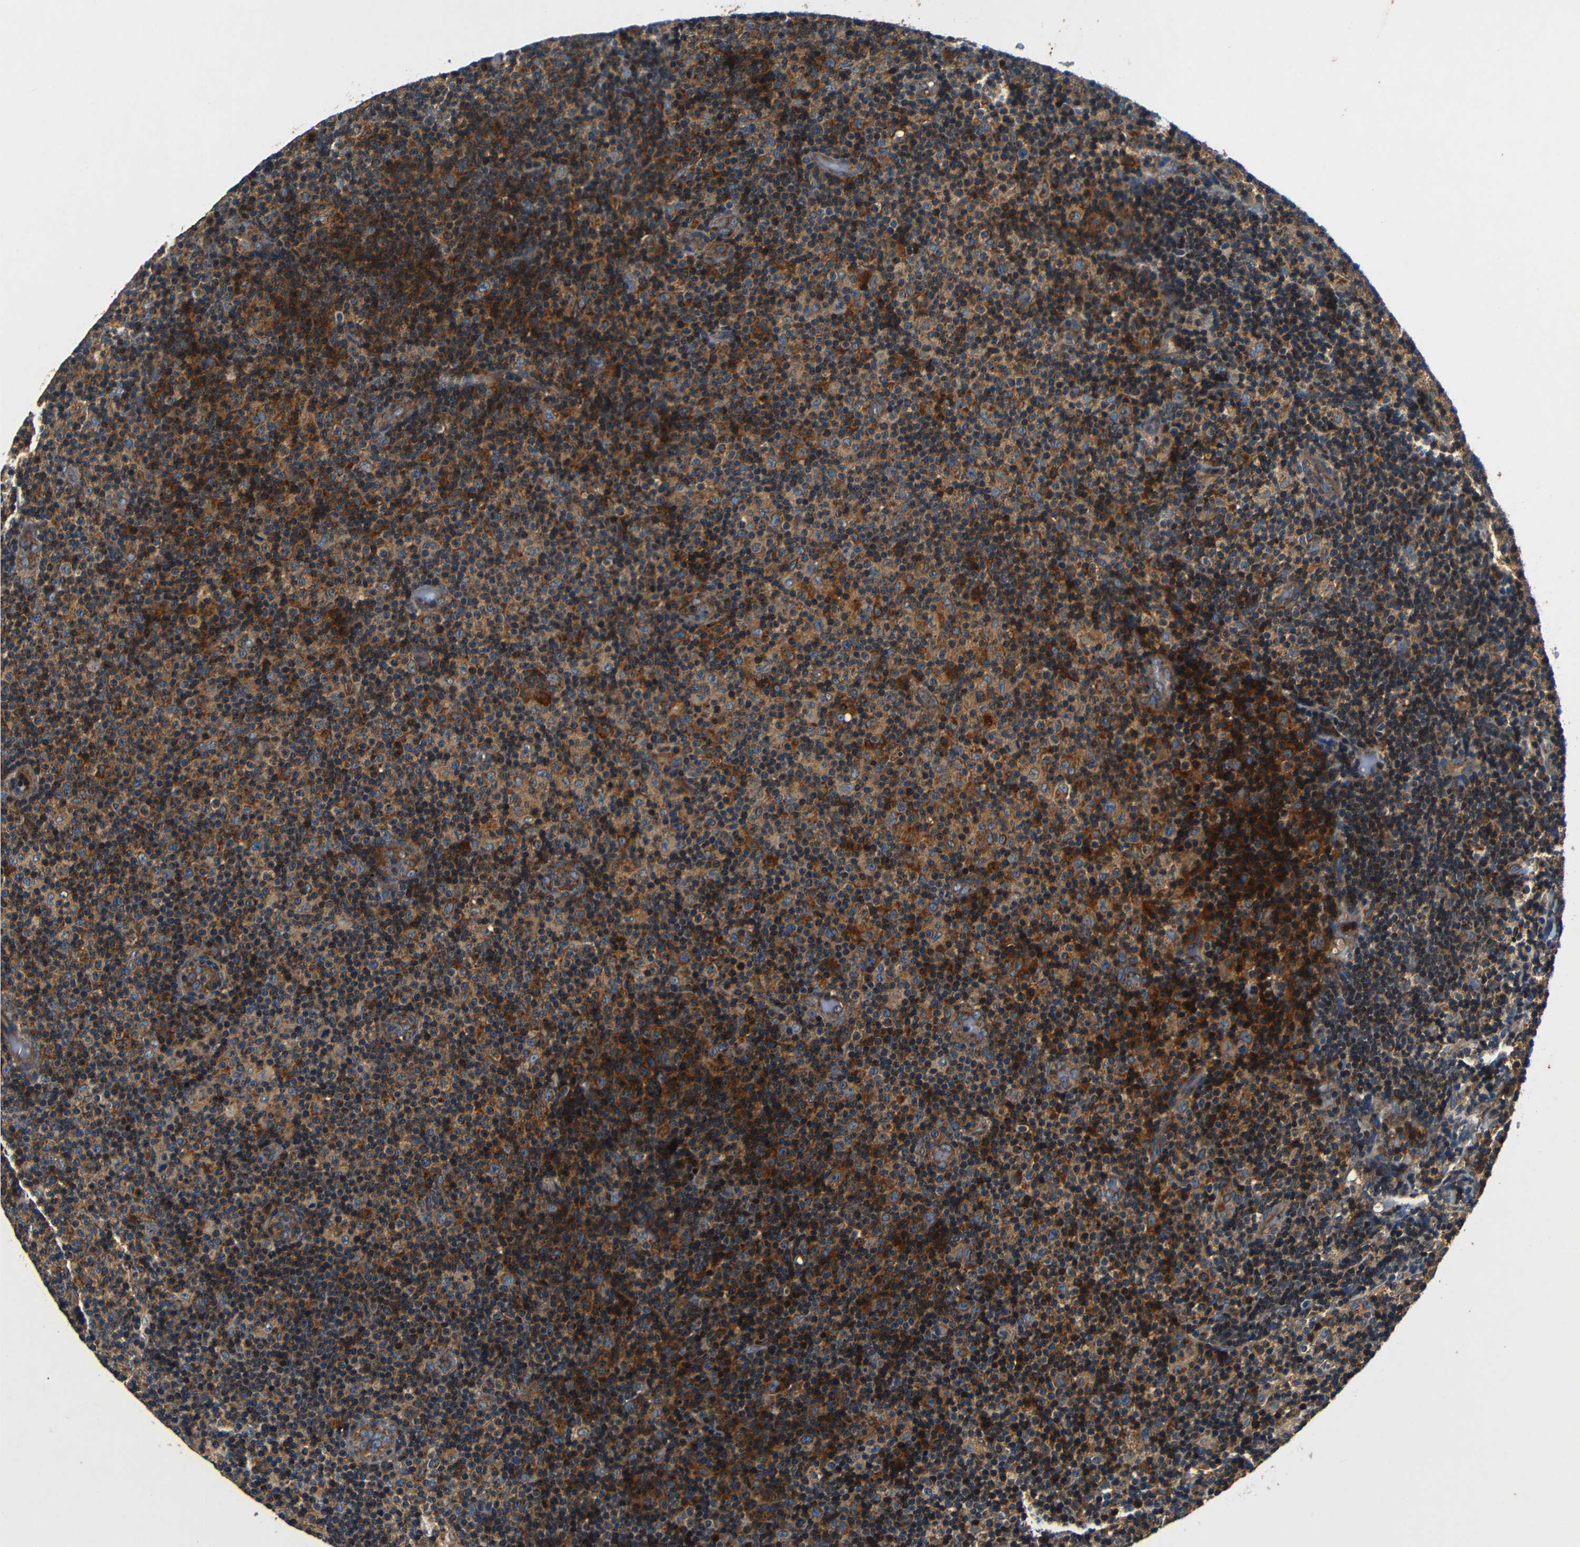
{"staining": {"intensity": "moderate", "quantity": ">75%", "location": "cytoplasmic/membranous"}, "tissue": "lymphoma", "cell_type": "Tumor cells", "image_type": "cancer", "snomed": [{"axis": "morphology", "description": "Malignant lymphoma, non-Hodgkin's type, Low grade"}, {"axis": "topography", "description": "Lymph node"}], "caption": "Moderate cytoplasmic/membranous protein expression is present in about >75% of tumor cells in low-grade malignant lymphoma, non-Hodgkin's type.", "gene": "MTX1", "patient": {"sex": "male", "age": 83}}